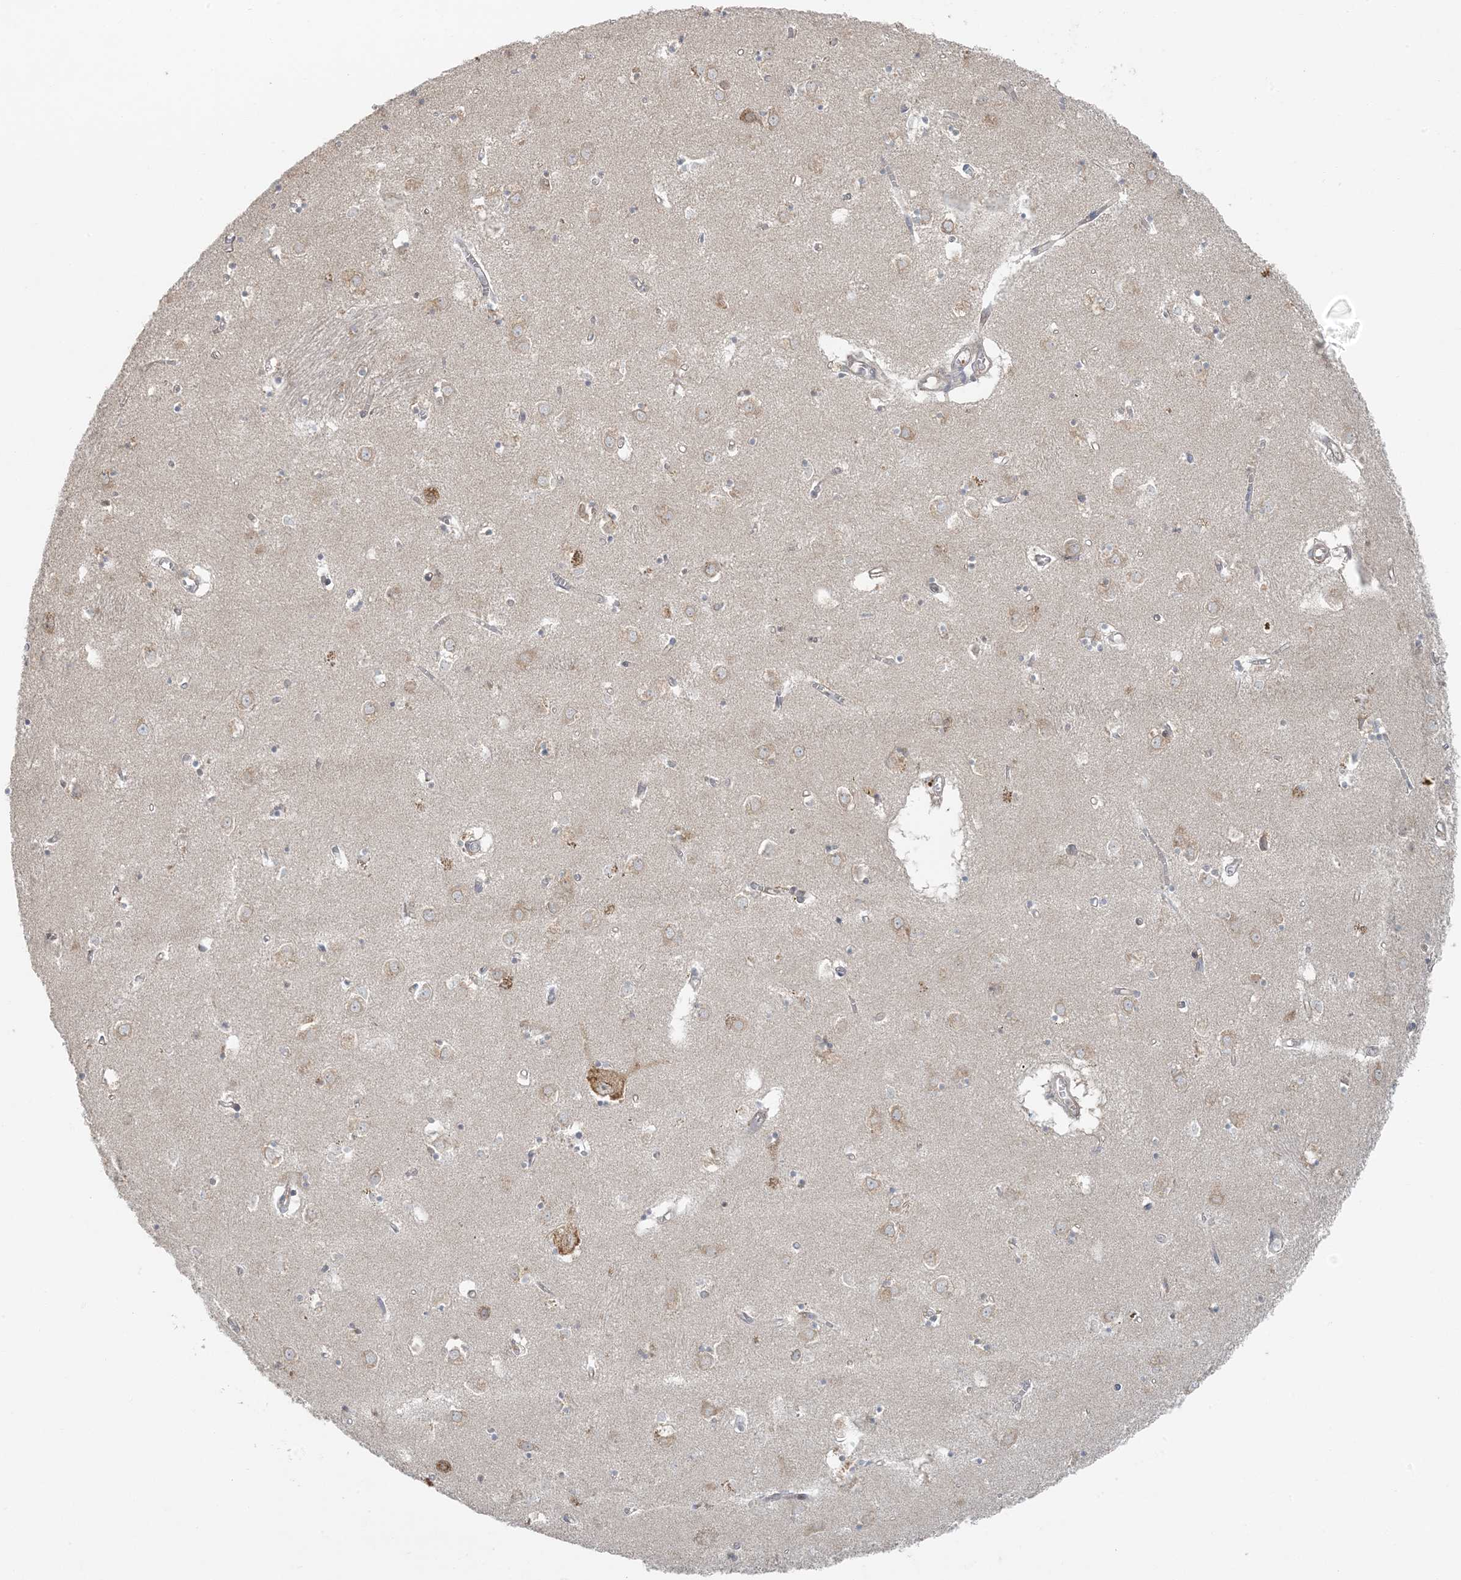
{"staining": {"intensity": "weak", "quantity": "<25%", "location": "cytoplasmic/membranous"}, "tissue": "caudate", "cell_type": "Glial cells", "image_type": "normal", "snomed": [{"axis": "morphology", "description": "Normal tissue, NOS"}, {"axis": "topography", "description": "Lateral ventricle wall"}], "caption": "The image displays no significant positivity in glial cells of caudate.", "gene": "ZNF263", "patient": {"sex": "male", "age": 70}}